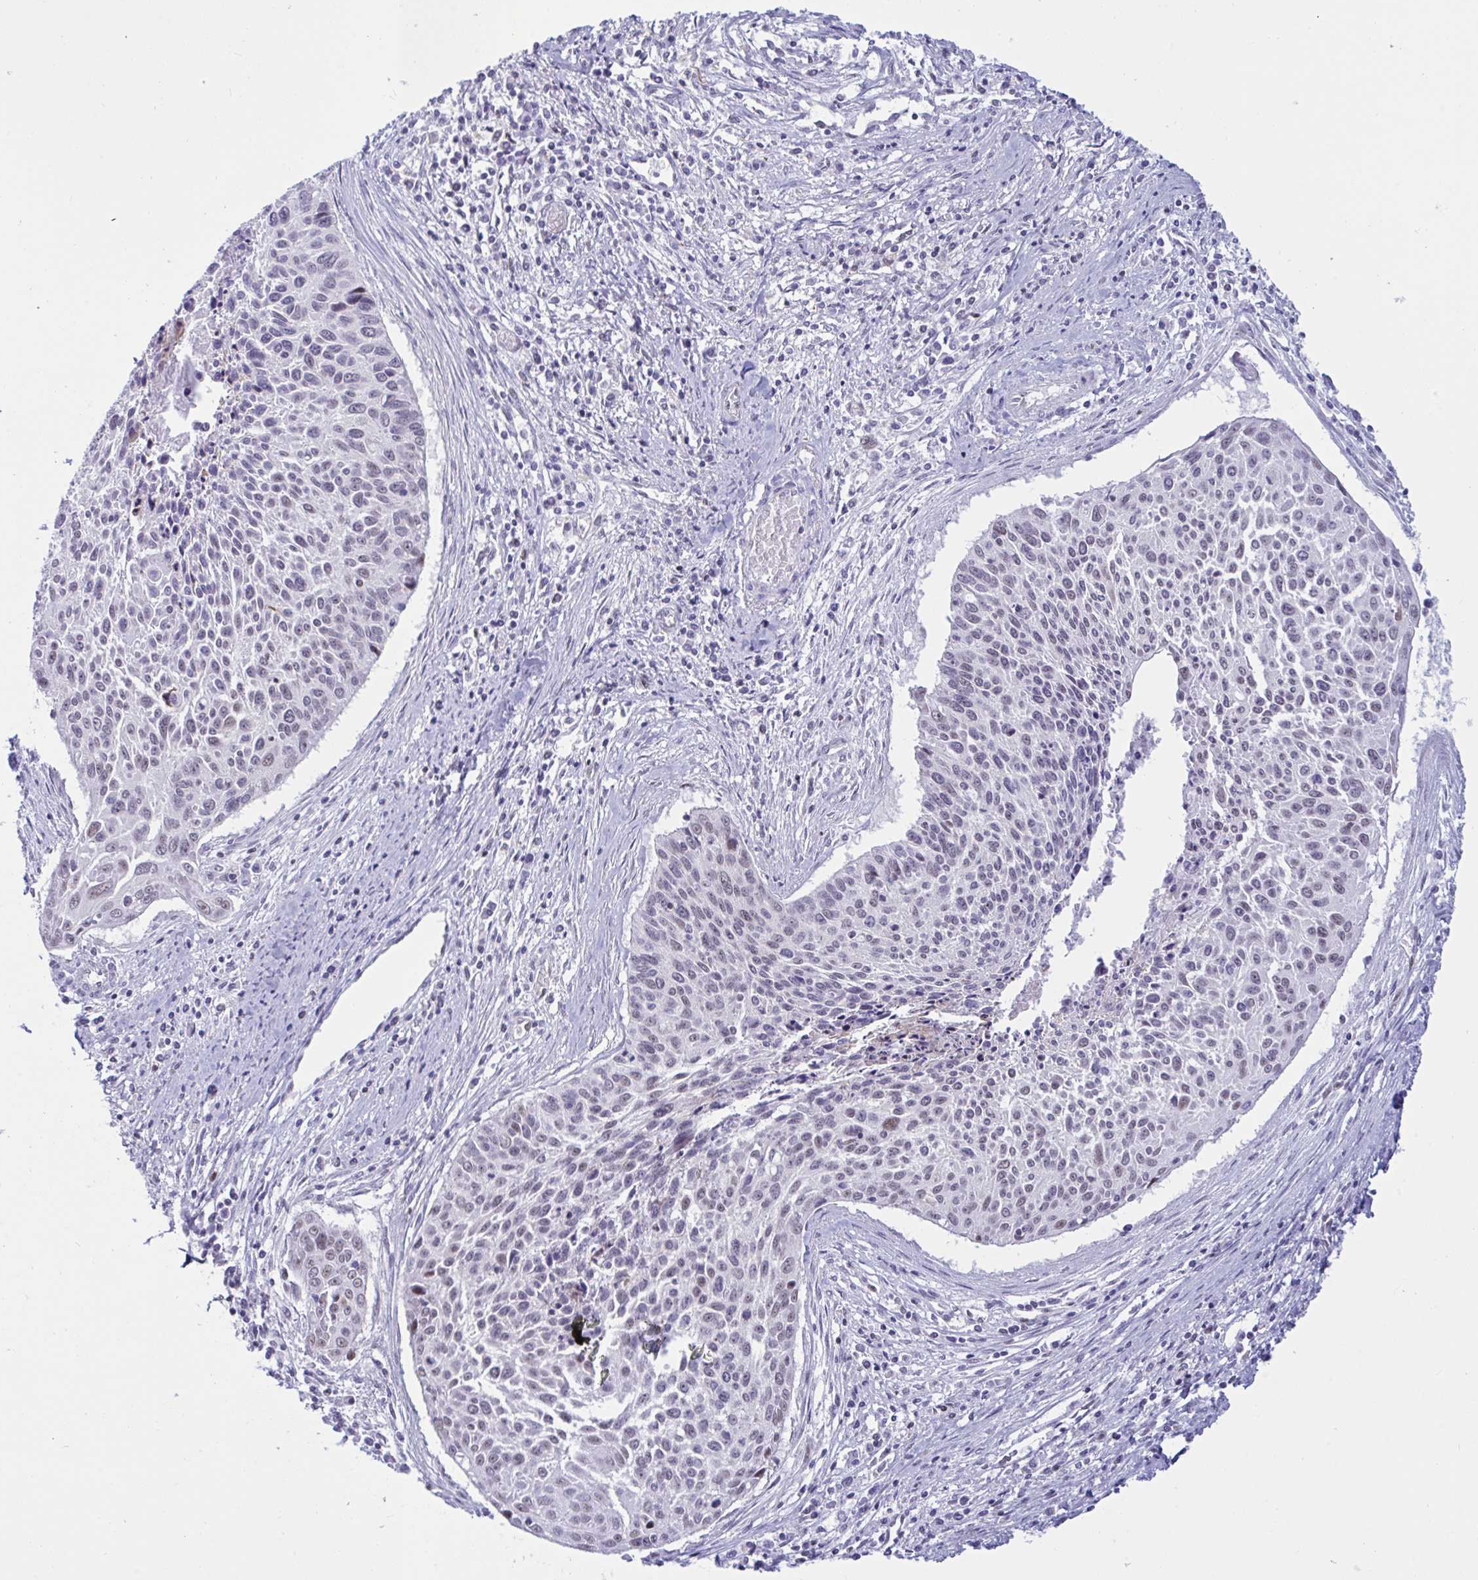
{"staining": {"intensity": "weak", "quantity": "25%-75%", "location": "nuclear"}, "tissue": "cervical cancer", "cell_type": "Tumor cells", "image_type": "cancer", "snomed": [{"axis": "morphology", "description": "Squamous cell carcinoma, NOS"}, {"axis": "topography", "description": "Cervix"}], "caption": "Cervical squamous cell carcinoma stained with a protein marker reveals weak staining in tumor cells.", "gene": "IKZF2", "patient": {"sex": "female", "age": 55}}